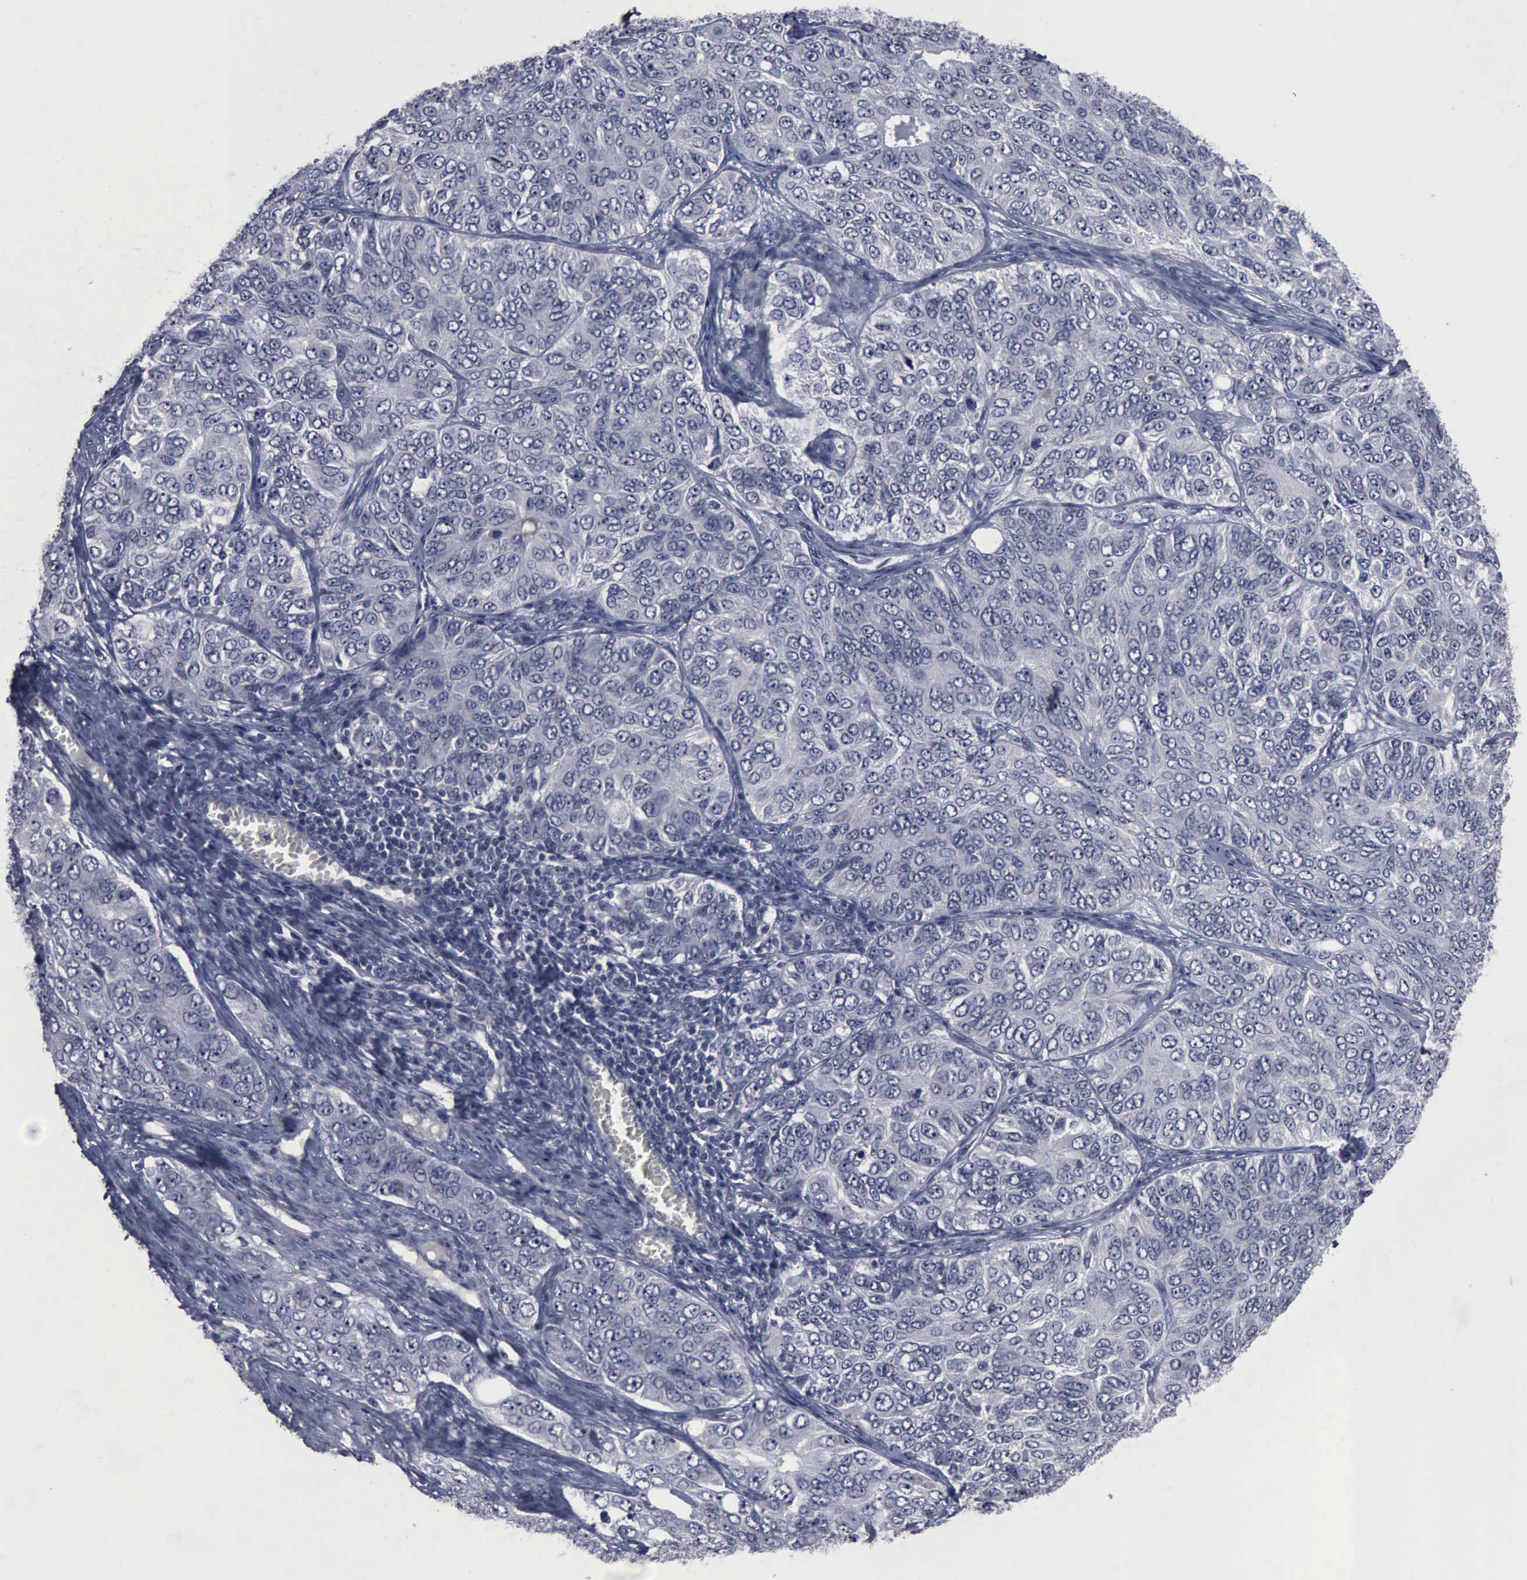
{"staining": {"intensity": "negative", "quantity": "none", "location": "none"}, "tissue": "ovarian cancer", "cell_type": "Tumor cells", "image_type": "cancer", "snomed": [{"axis": "morphology", "description": "Carcinoma, endometroid"}, {"axis": "topography", "description": "Ovary"}], "caption": "This is an immunohistochemistry (IHC) micrograph of human ovarian cancer (endometroid carcinoma). There is no expression in tumor cells.", "gene": "MYO18B", "patient": {"sex": "female", "age": 51}}